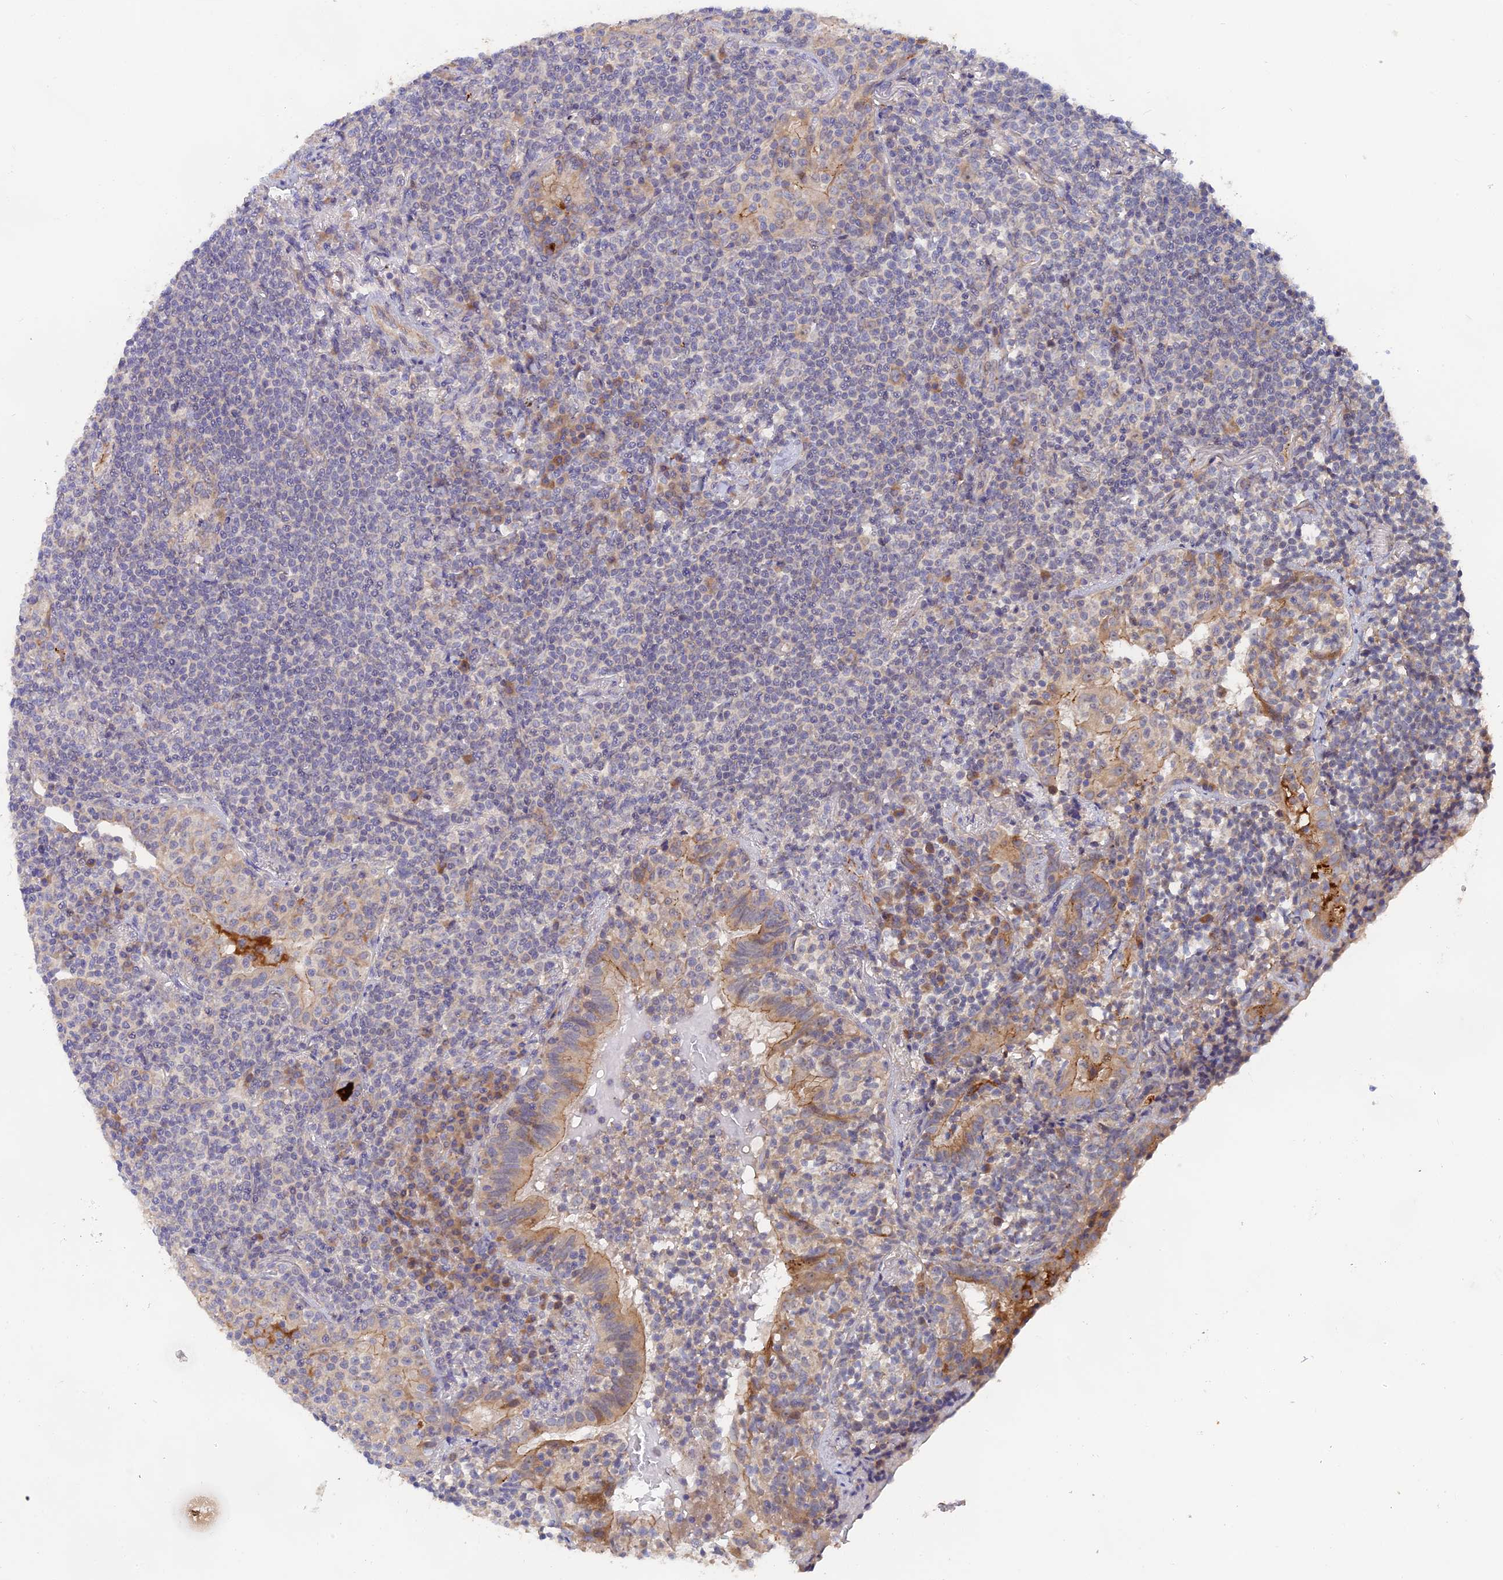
{"staining": {"intensity": "negative", "quantity": "none", "location": "none"}, "tissue": "lymphoma", "cell_type": "Tumor cells", "image_type": "cancer", "snomed": [{"axis": "morphology", "description": "Malignant lymphoma, non-Hodgkin's type, Low grade"}, {"axis": "topography", "description": "Lung"}], "caption": "Tumor cells show no significant protein staining in lymphoma. (DAB (3,3'-diaminobenzidine) immunohistochemistry visualized using brightfield microscopy, high magnification).", "gene": "TENT4B", "patient": {"sex": "female", "age": 71}}